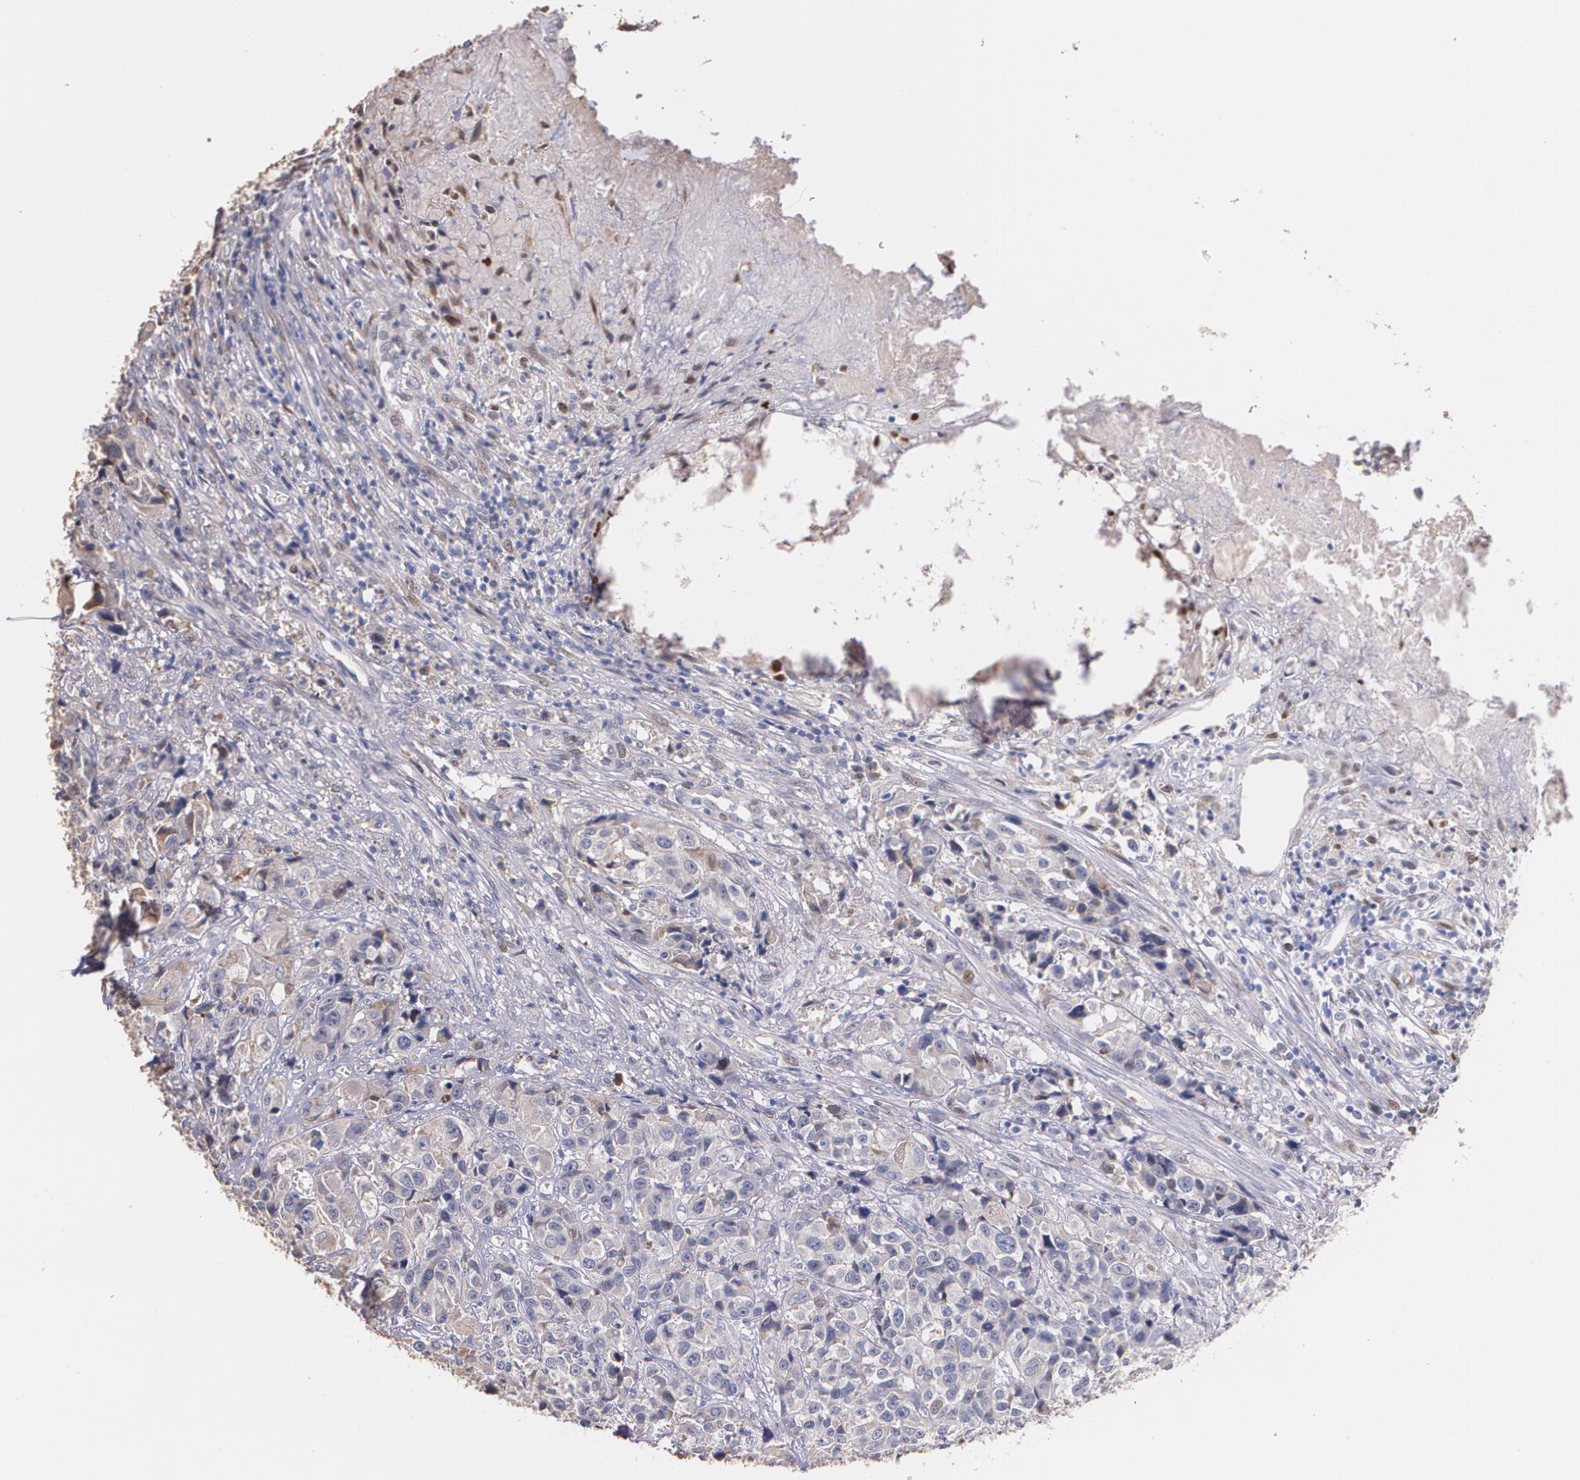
{"staining": {"intensity": "weak", "quantity": ">75%", "location": "cytoplasmic/membranous"}, "tissue": "urothelial cancer", "cell_type": "Tumor cells", "image_type": "cancer", "snomed": [{"axis": "morphology", "description": "Urothelial carcinoma, High grade"}, {"axis": "topography", "description": "Urinary bladder"}], "caption": "IHC staining of high-grade urothelial carcinoma, which reveals low levels of weak cytoplasmic/membranous positivity in about >75% of tumor cells indicating weak cytoplasmic/membranous protein expression. The staining was performed using DAB (3,3'-diaminobenzidine) (brown) for protein detection and nuclei were counterstained in hematoxylin (blue).", "gene": "ATF3", "patient": {"sex": "female", "age": 81}}